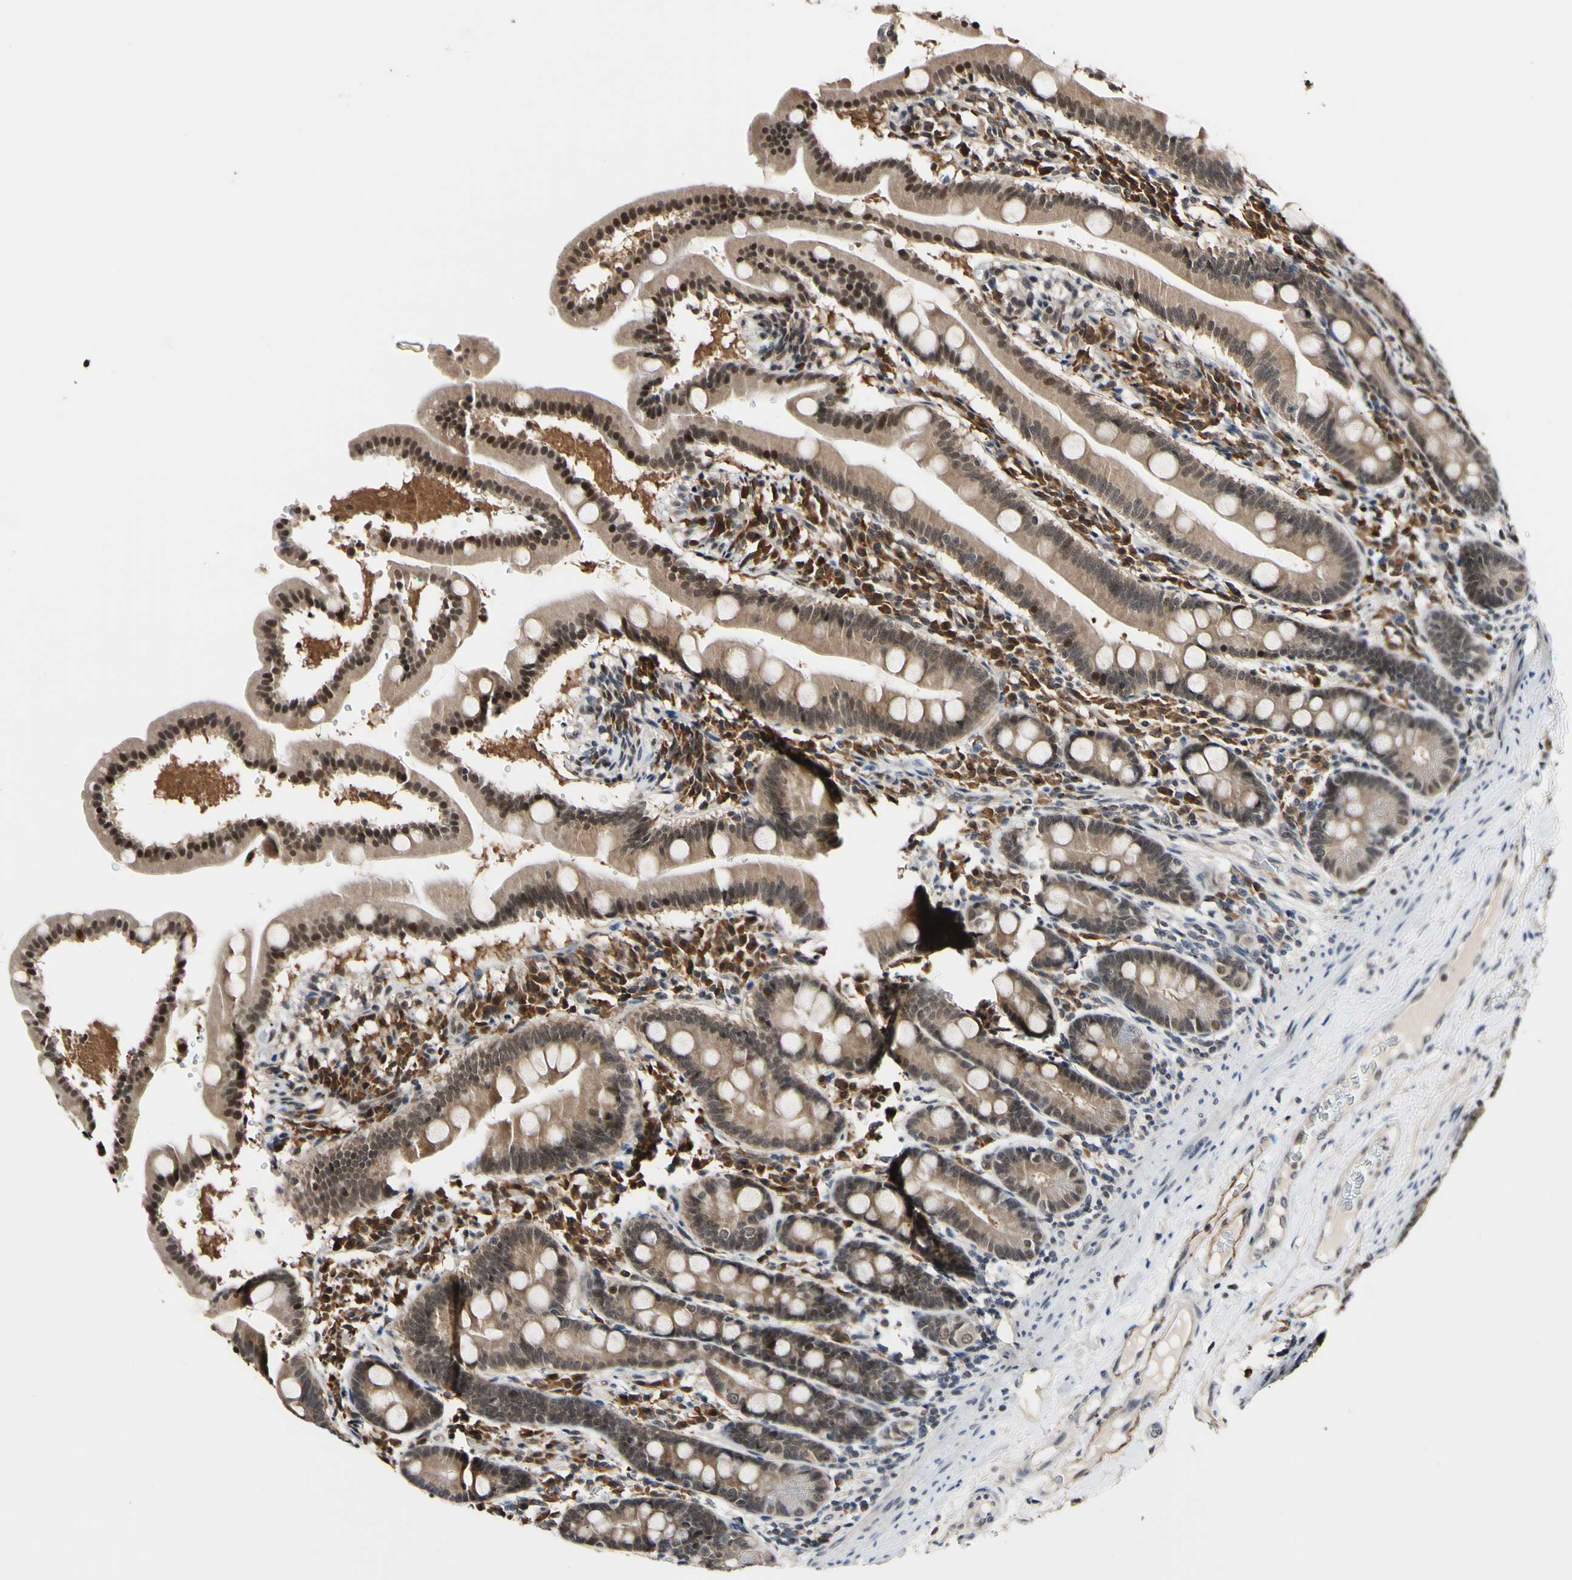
{"staining": {"intensity": "weak", "quantity": ">75%", "location": "cytoplasmic/membranous,nuclear"}, "tissue": "duodenum", "cell_type": "Glandular cells", "image_type": "normal", "snomed": [{"axis": "morphology", "description": "Normal tissue, NOS"}, {"axis": "topography", "description": "Duodenum"}], "caption": "Immunohistochemical staining of normal human duodenum demonstrates >75% levels of weak cytoplasmic/membranous,nuclear protein positivity in approximately >75% of glandular cells.", "gene": "PSMD10", "patient": {"sex": "male", "age": 50}}